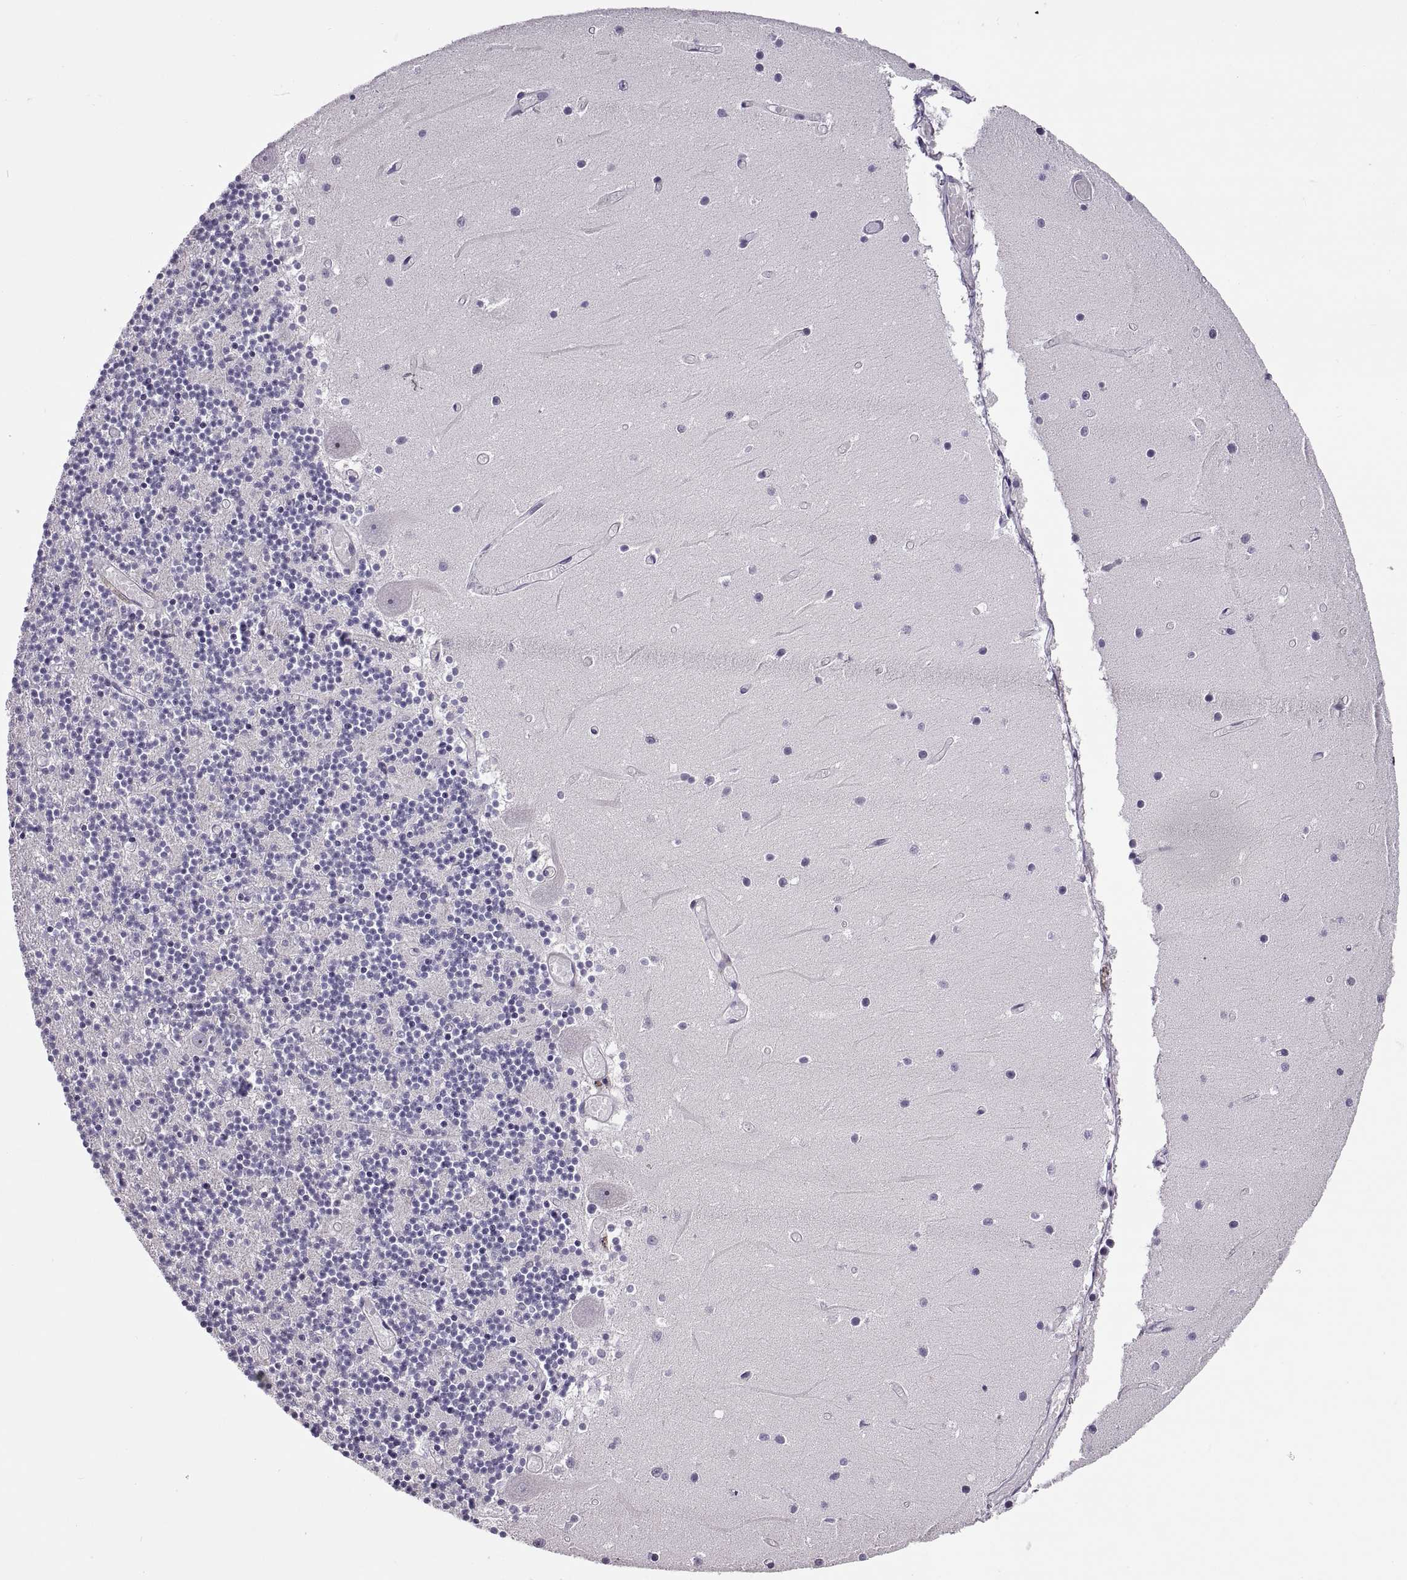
{"staining": {"intensity": "negative", "quantity": "none", "location": "none"}, "tissue": "cerebellum", "cell_type": "Cells in granular layer", "image_type": "normal", "snomed": [{"axis": "morphology", "description": "Normal tissue, NOS"}, {"axis": "topography", "description": "Cerebellum"}], "caption": "Cerebellum stained for a protein using IHC shows no expression cells in granular layer.", "gene": "VSX2", "patient": {"sex": "female", "age": 28}}